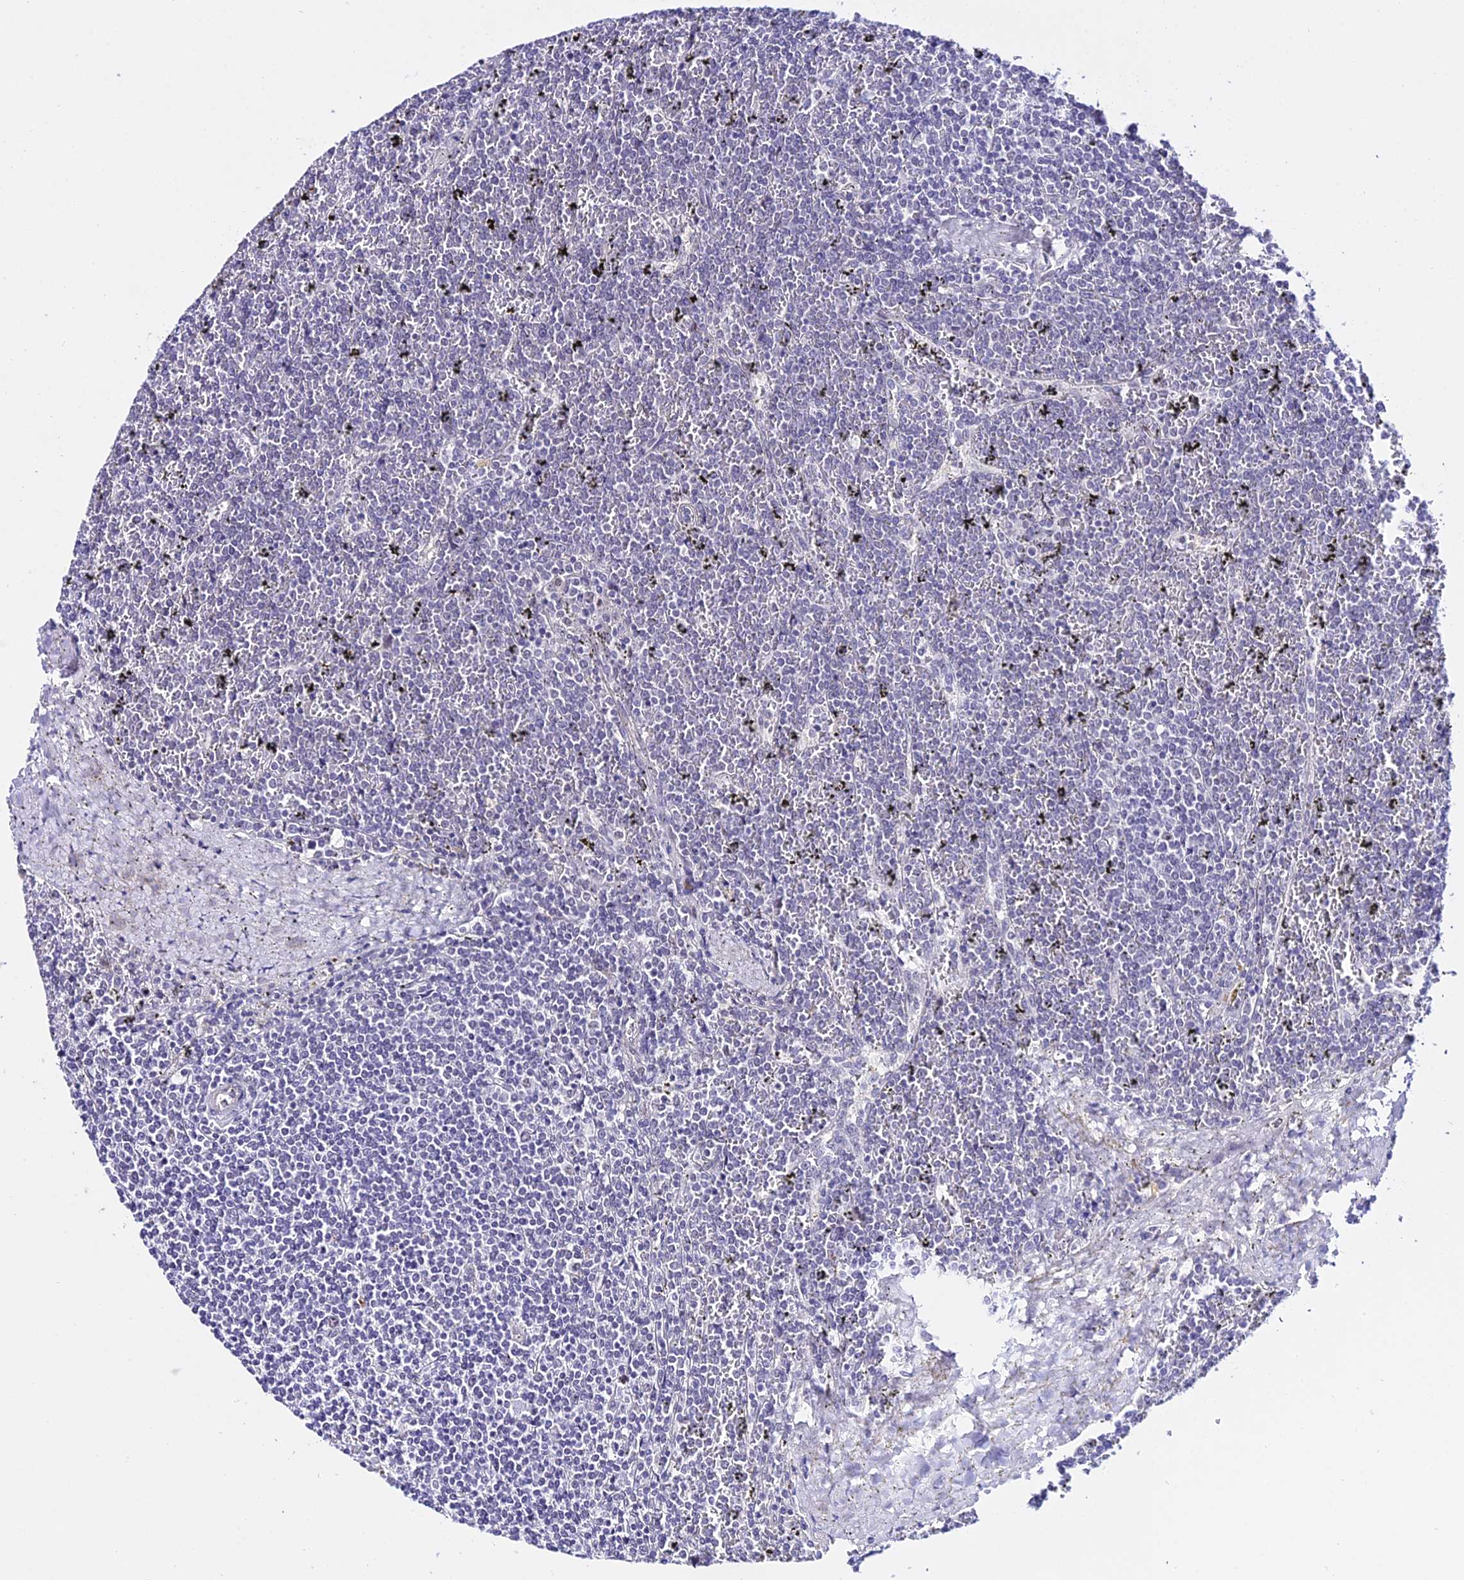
{"staining": {"intensity": "negative", "quantity": "none", "location": "none"}, "tissue": "lymphoma", "cell_type": "Tumor cells", "image_type": "cancer", "snomed": [{"axis": "morphology", "description": "Malignant lymphoma, non-Hodgkin's type, Low grade"}, {"axis": "topography", "description": "Spleen"}], "caption": "The photomicrograph exhibits no staining of tumor cells in malignant lymphoma, non-Hodgkin's type (low-grade). (DAB IHC visualized using brightfield microscopy, high magnification).", "gene": "POLR2I", "patient": {"sex": "female", "age": 19}}